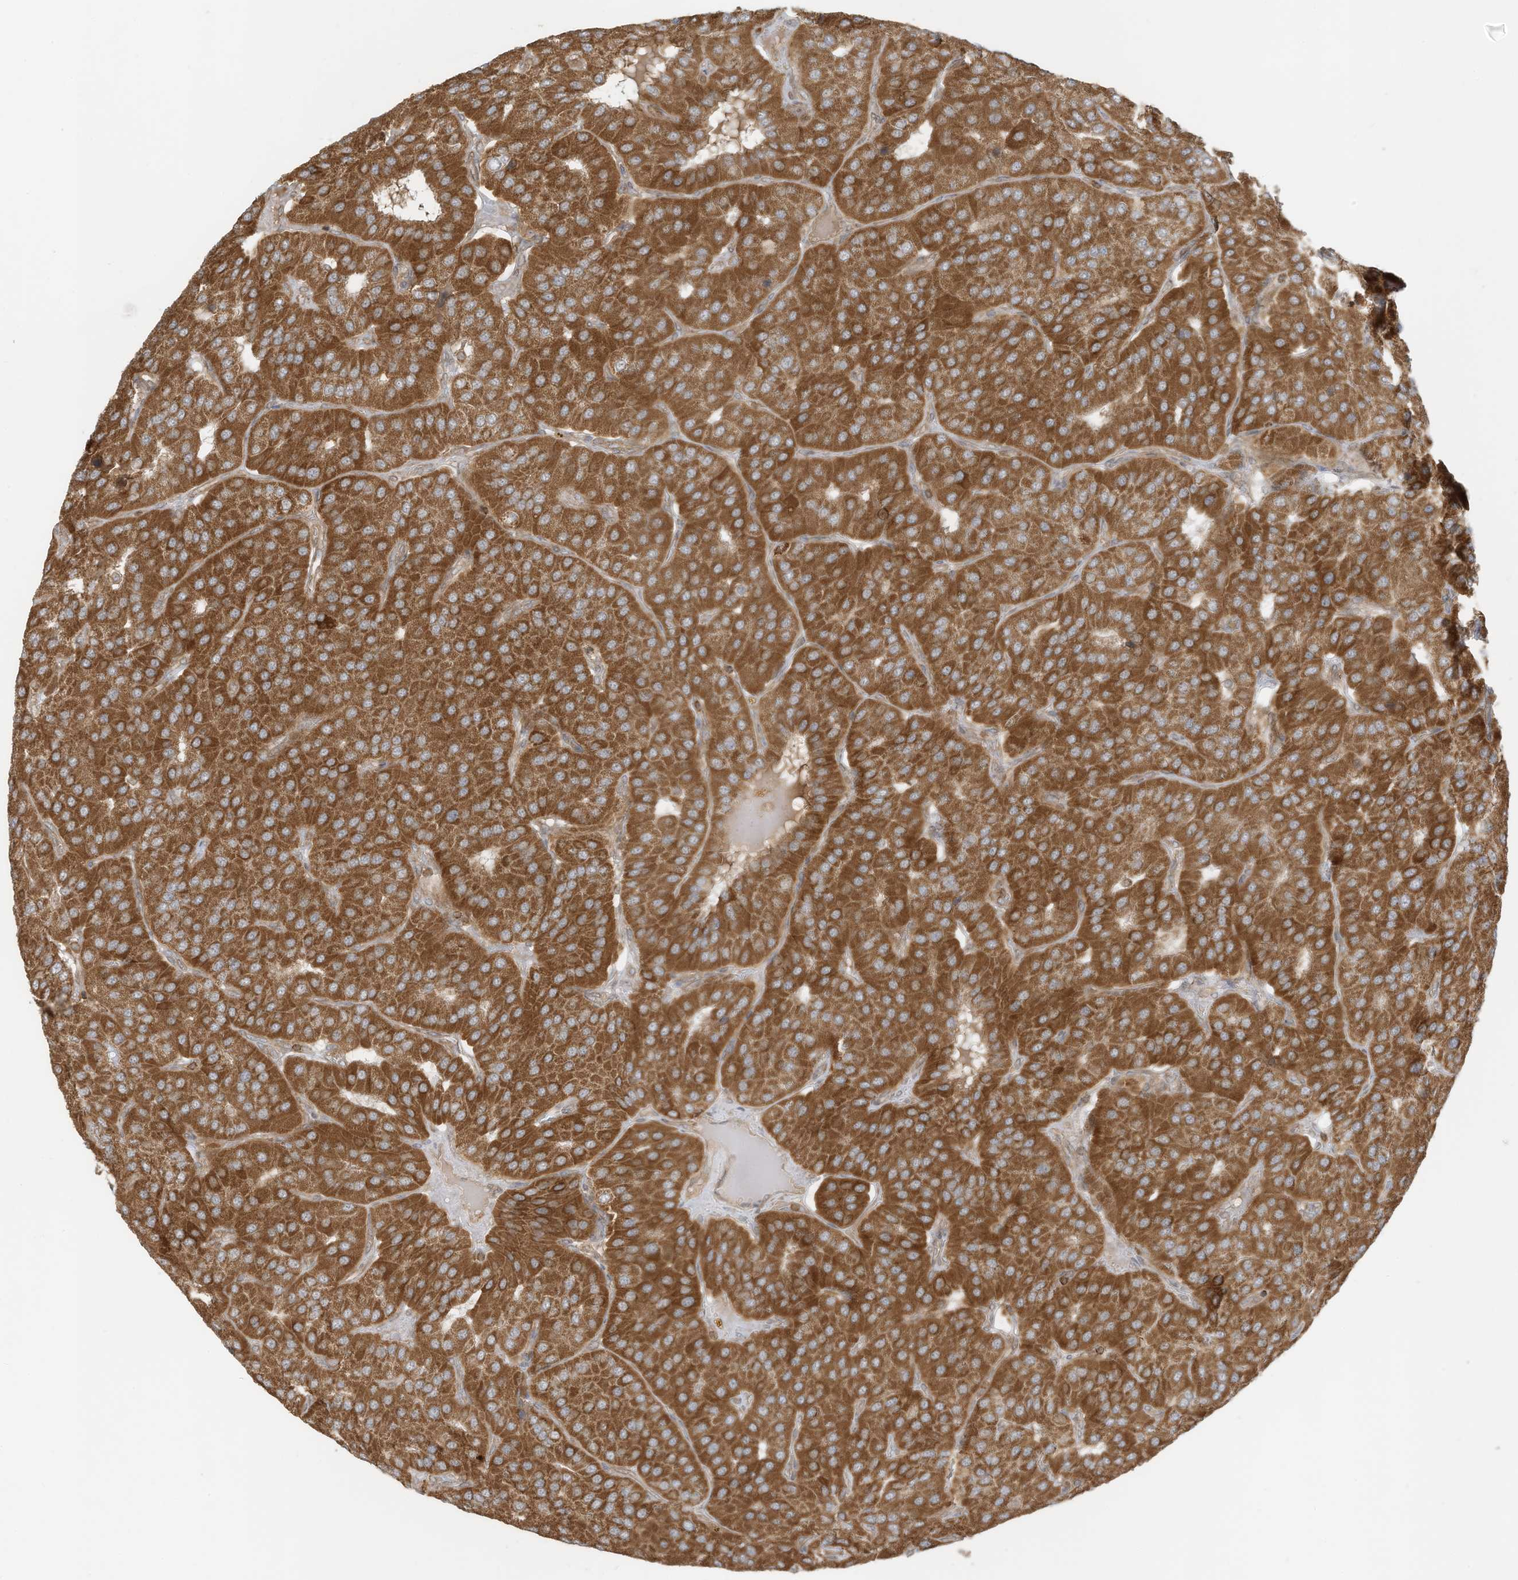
{"staining": {"intensity": "strong", "quantity": ">75%", "location": "cytoplasmic/membranous"}, "tissue": "parathyroid gland", "cell_type": "Glandular cells", "image_type": "normal", "snomed": [{"axis": "morphology", "description": "Normal tissue, NOS"}, {"axis": "morphology", "description": "Adenoma, NOS"}, {"axis": "topography", "description": "Parathyroid gland"}], "caption": "Human parathyroid gland stained with a protein marker exhibits strong staining in glandular cells.", "gene": "SLC25A12", "patient": {"sex": "female", "age": 86}}